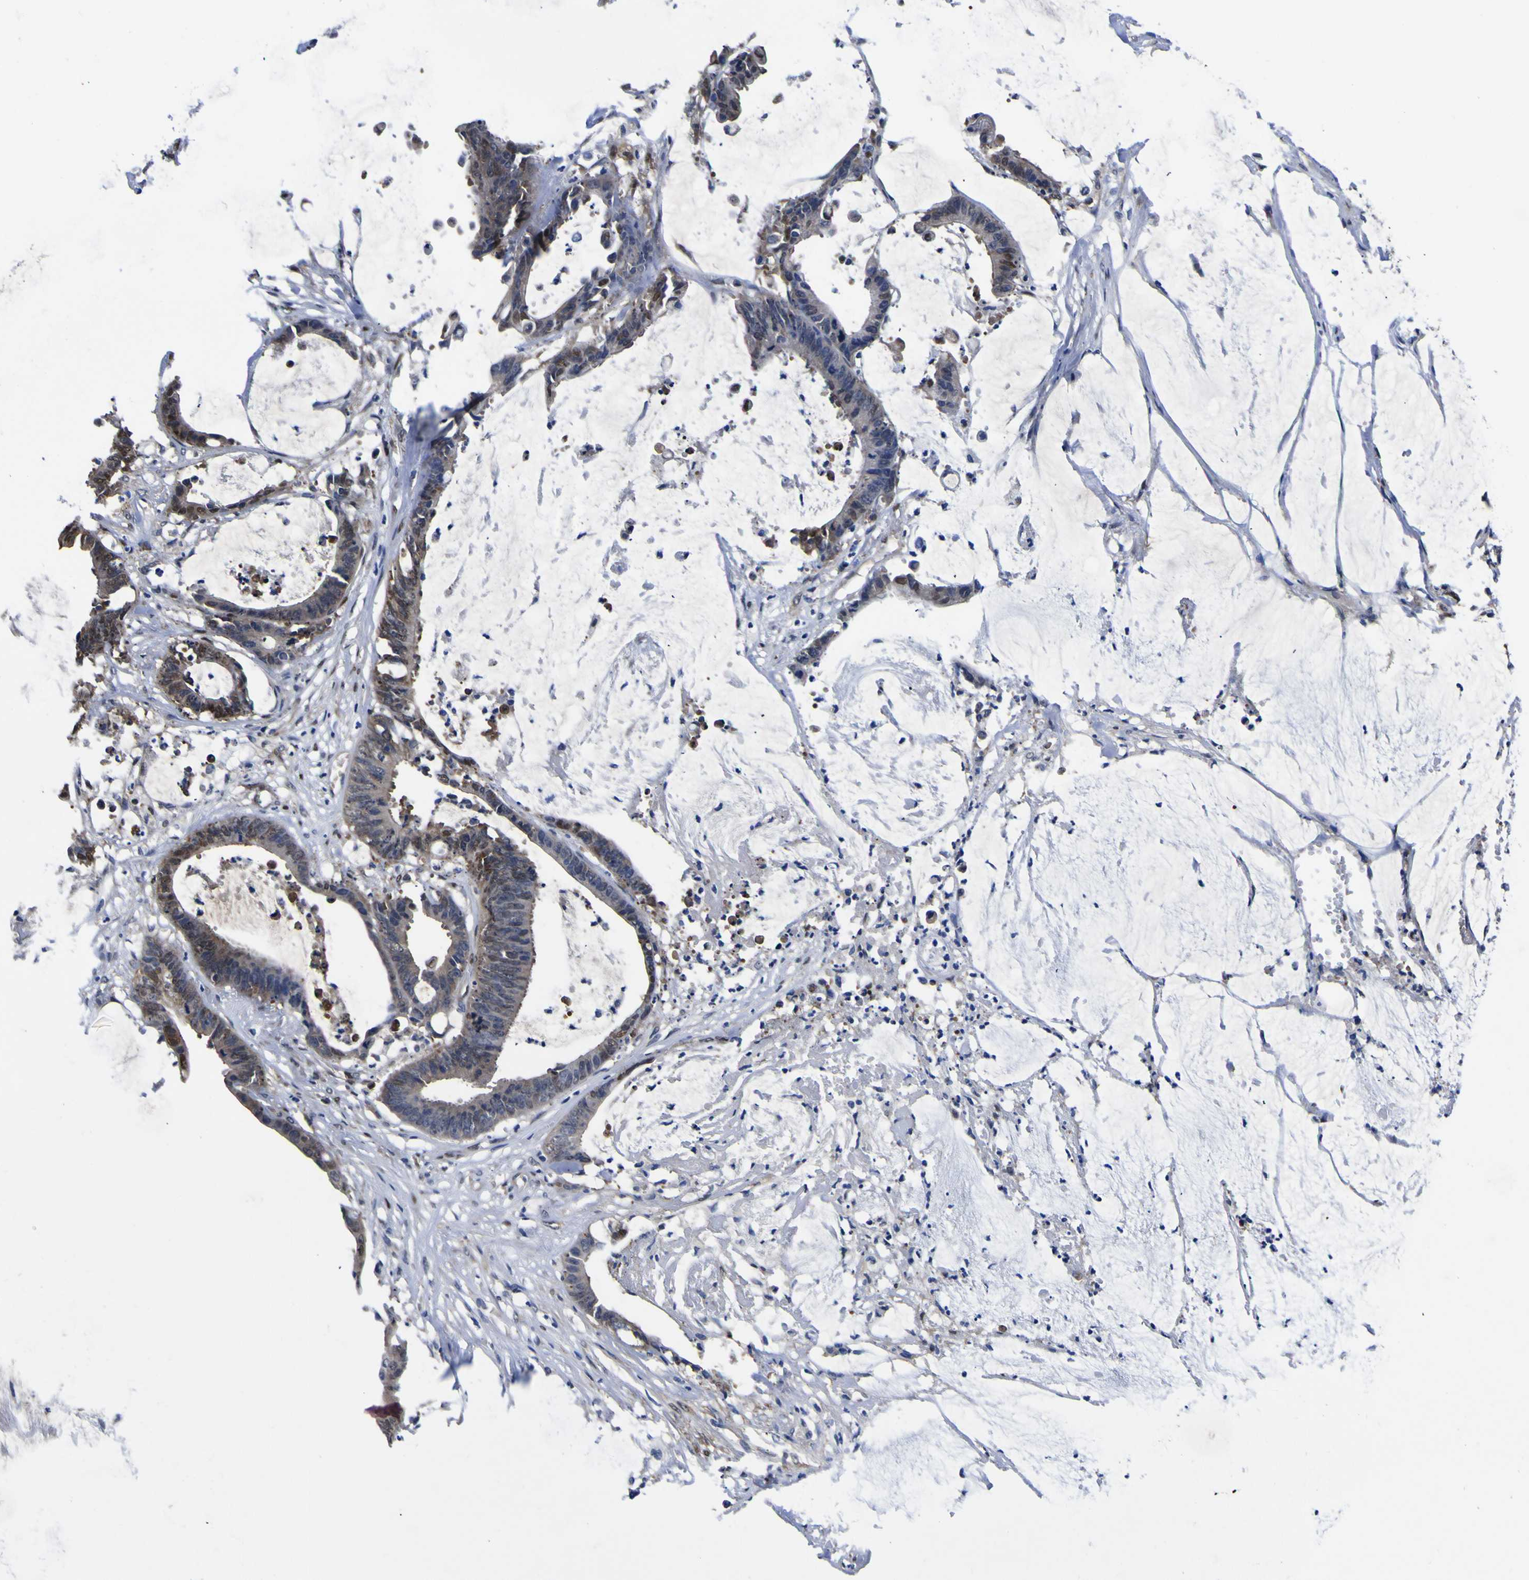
{"staining": {"intensity": "strong", "quantity": ">75%", "location": "cytoplasmic/membranous,nuclear"}, "tissue": "colorectal cancer", "cell_type": "Tumor cells", "image_type": "cancer", "snomed": [{"axis": "morphology", "description": "Adenocarcinoma, NOS"}, {"axis": "topography", "description": "Rectum"}], "caption": "A histopathology image of adenocarcinoma (colorectal) stained for a protein reveals strong cytoplasmic/membranous and nuclear brown staining in tumor cells. Immunohistochemistry stains the protein in brown and the nuclei are stained blue.", "gene": "FAM110B", "patient": {"sex": "female", "age": 66}}